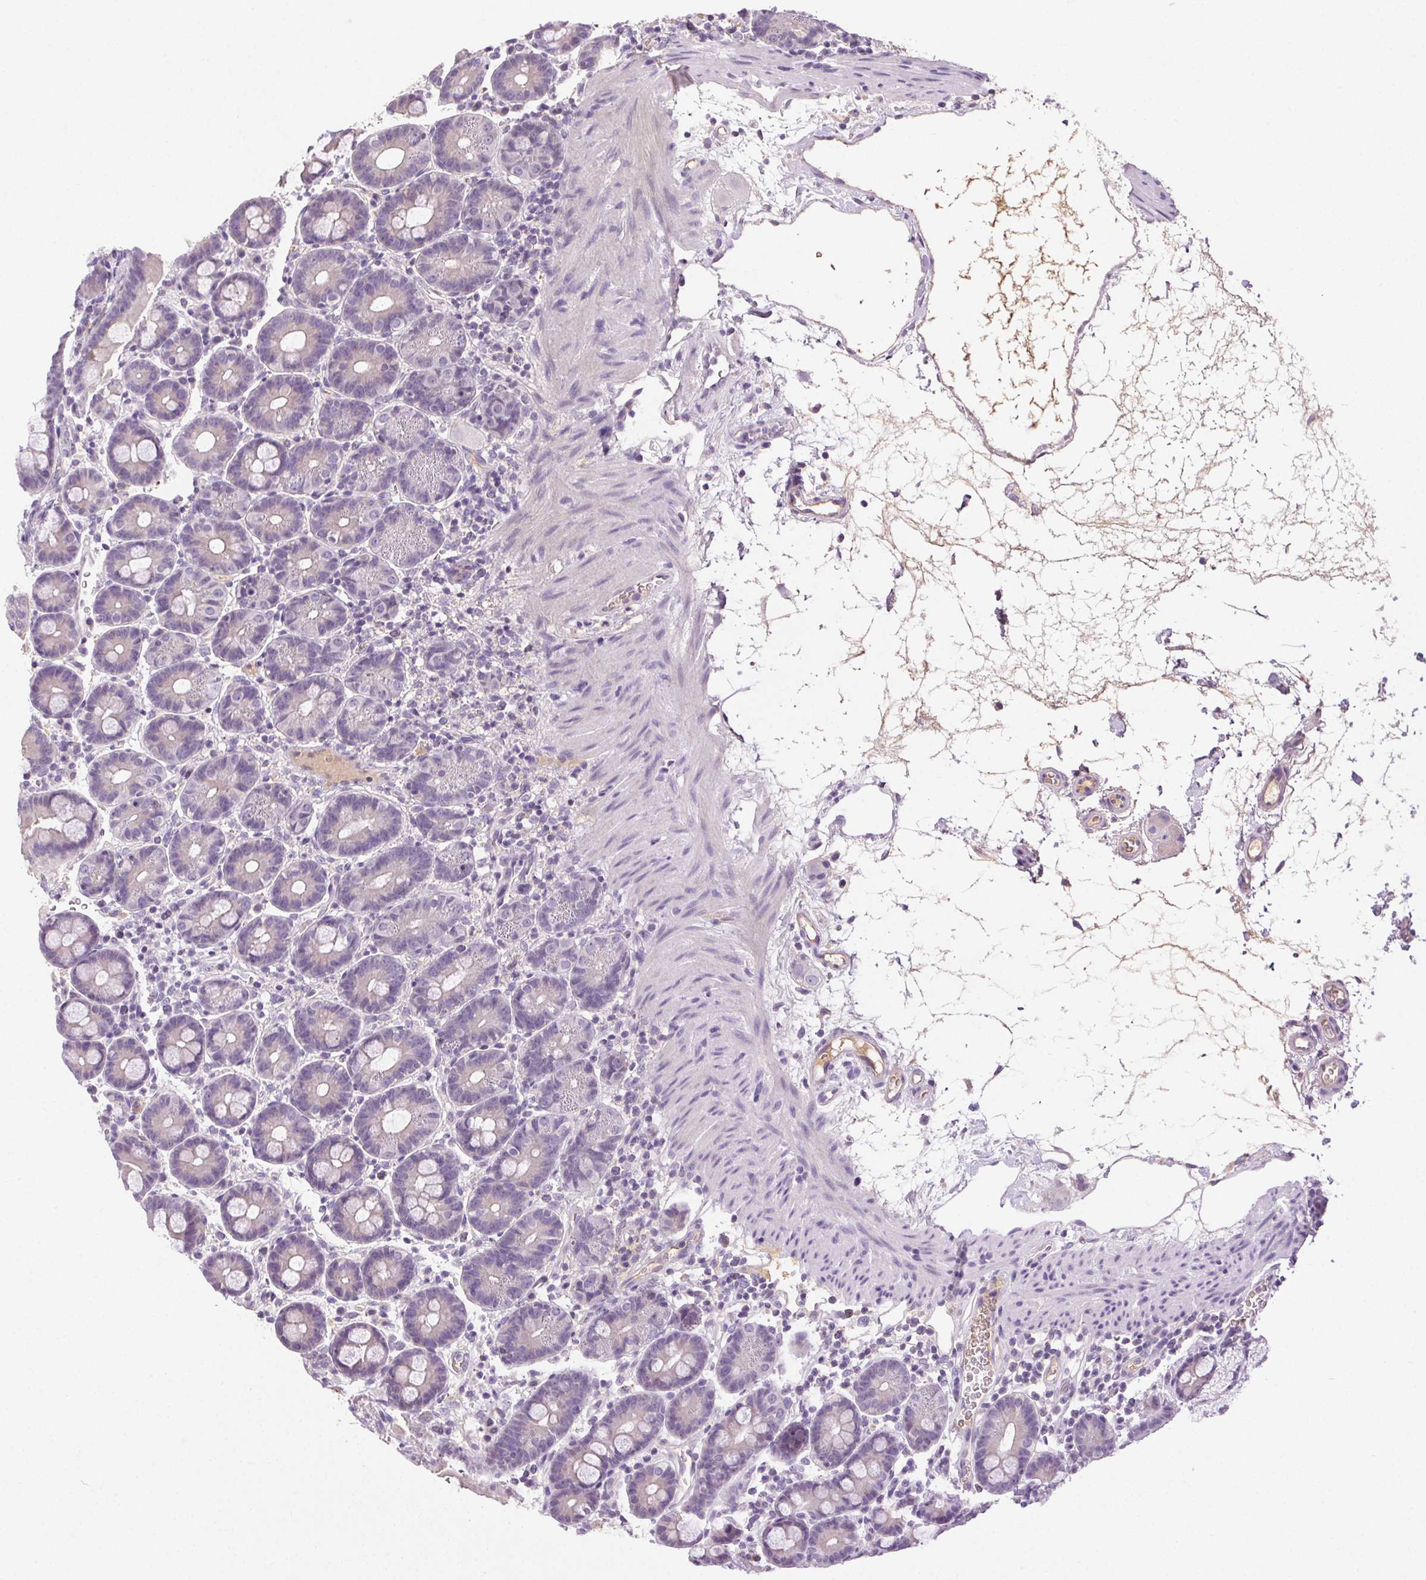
{"staining": {"intensity": "negative", "quantity": "none", "location": "none"}, "tissue": "duodenum", "cell_type": "Glandular cells", "image_type": "normal", "snomed": [{"axis": "morphology", "description": "Normal tissue, NOS"}, {"axis": "topography", "description": "Pancreas"}, {"axis": "topography", "description": "Duodenum"}], "caption": "Human duodenum stained for a protein using immunohistochemistry shows no expression in glandular cells.", "gene": "BPIFB2", "patient": {"sex": "male", "age": 59}}